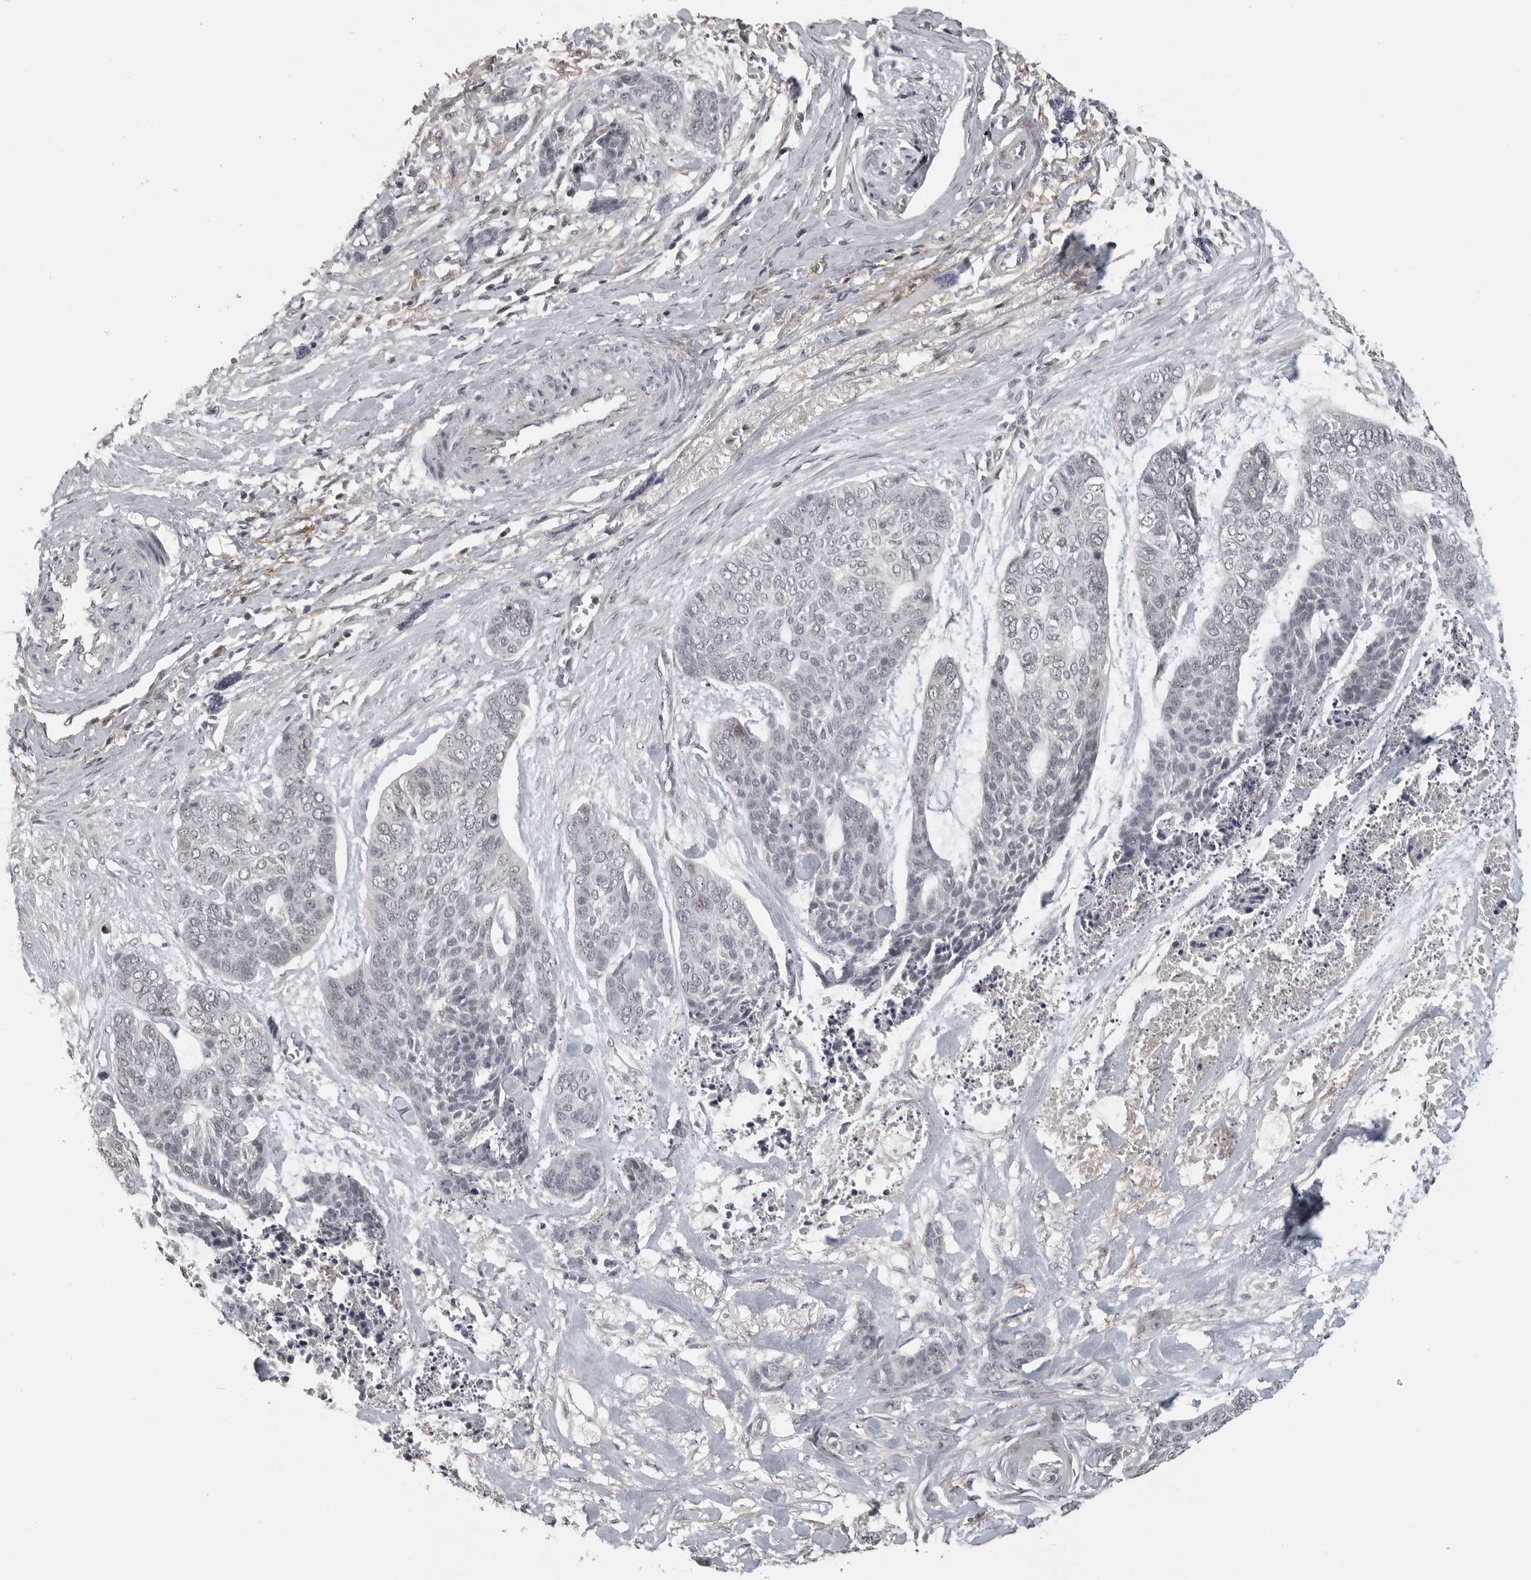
{"staining": {"intensity": "weak", "quantity": "<25%", "location": "nuclear"}, "tissue": "skin cancer", "cell_type": "Tumor cells", "image_type": "cancer", "snomed": [{"axis": "morphology", "description": "Basal cell carcinoma"}, {"axis": "topography", "description": "Skin"}], "caption": "Tumor cells show no significant protein expression in skin cancer (basal cell carcinoma).", "gene": "UROD", "patient": {"sex": "female", "age": 64}}